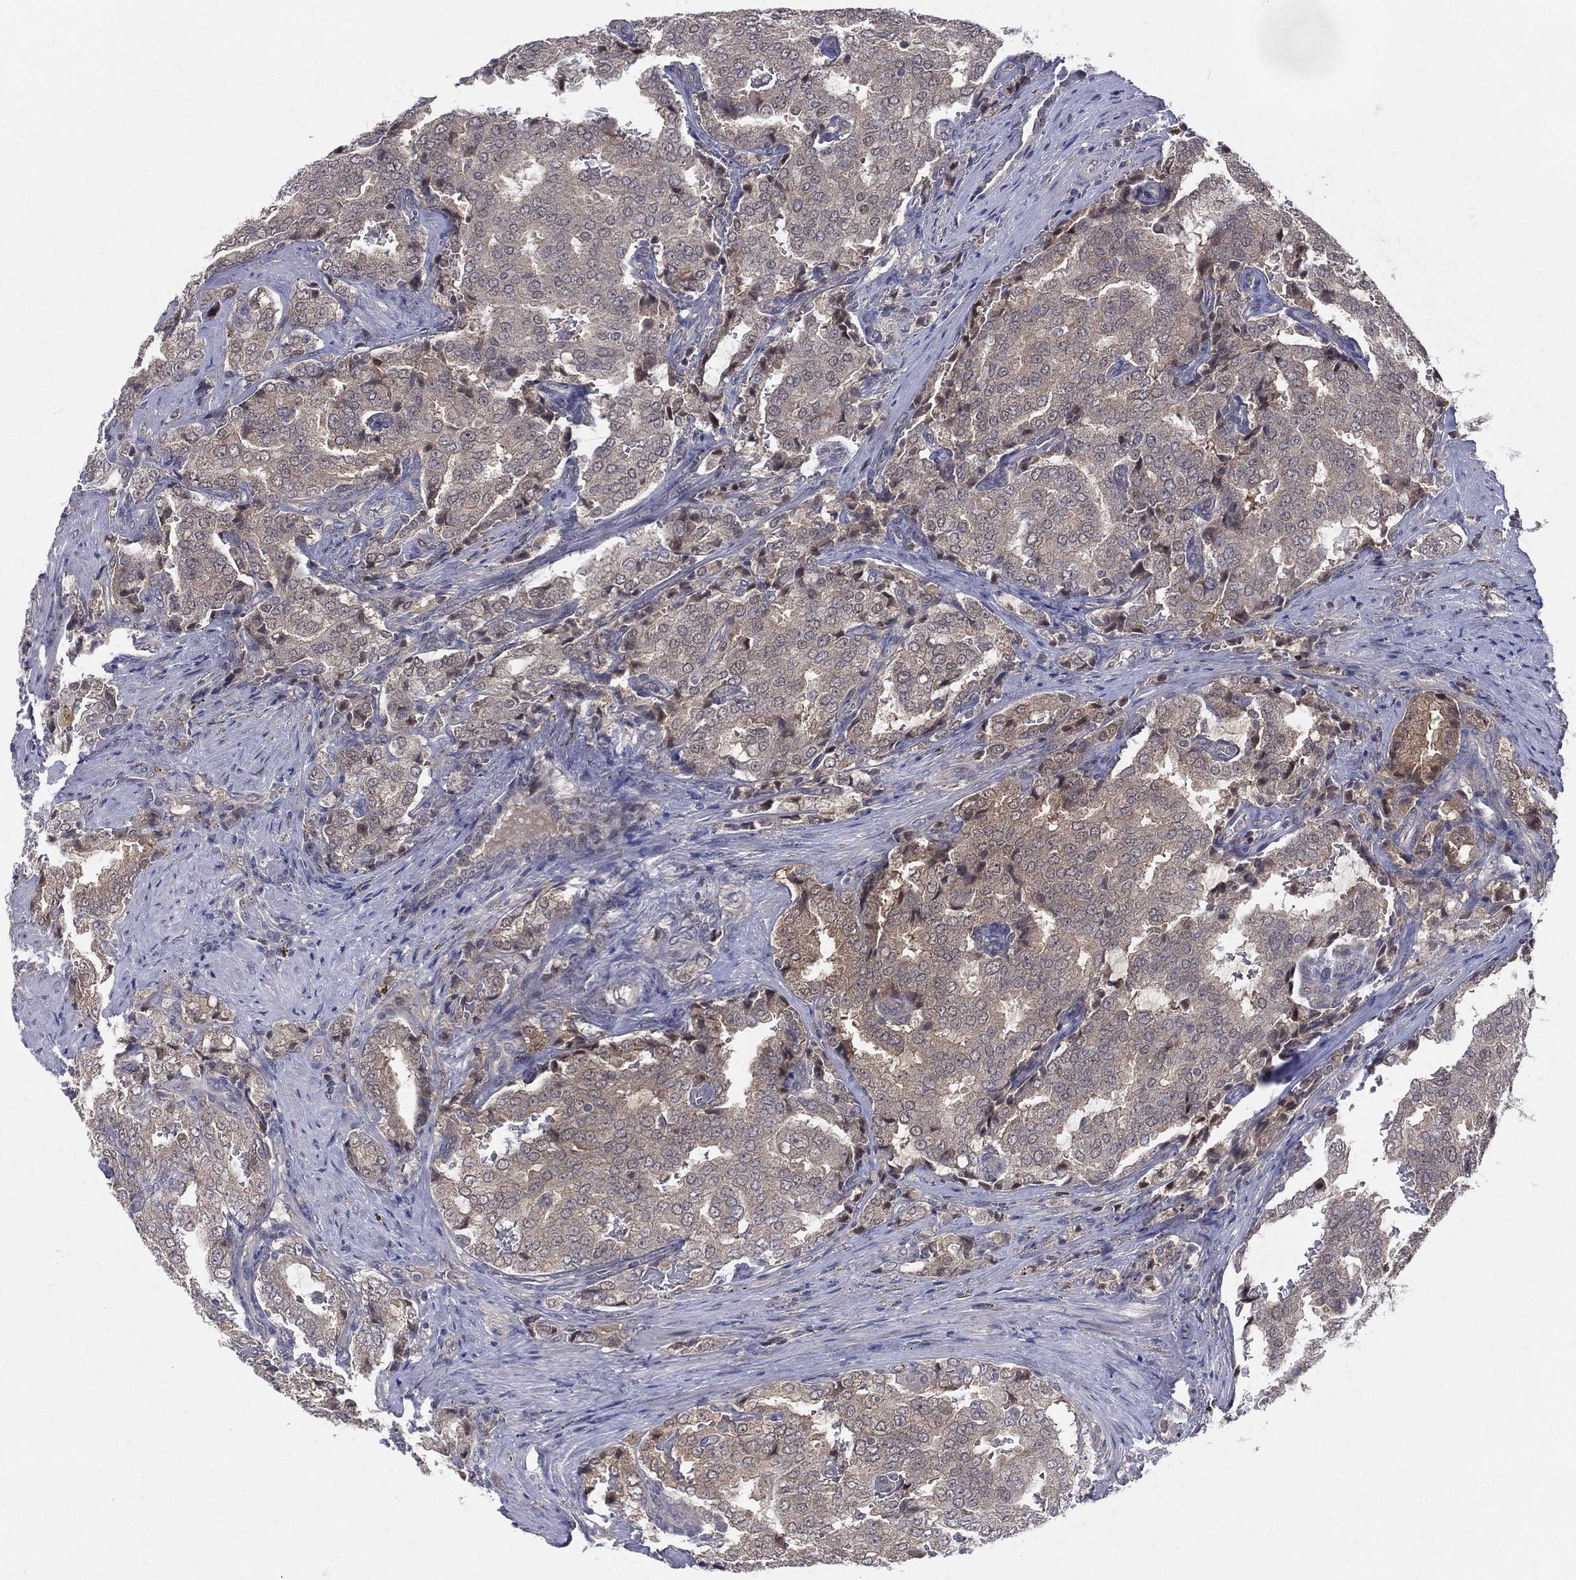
{"staining": {"intensity": "weak", "quantity": "<25%", "location": "cytoplasmic/membranous"}, "tissue": "prostate cancer", "cell_type": "Tumor cells", "image_type": "cancer", "snomed": [{"axis": "morphology", "description": "Adenocarcinoma, NOS"}, {"axis": "topography", "description": "Prostate"}], "caption": "An image of adenocarcinoma (prostate) stained for a protein reveals no brown staining in tumor cells. (Brightfield microscopy of DAB (3,3'-diaminobenzidine) immunohistochemistry at high magnification).", "gene": "DLG4", "patient": {"sex": "male", "age": 65}}